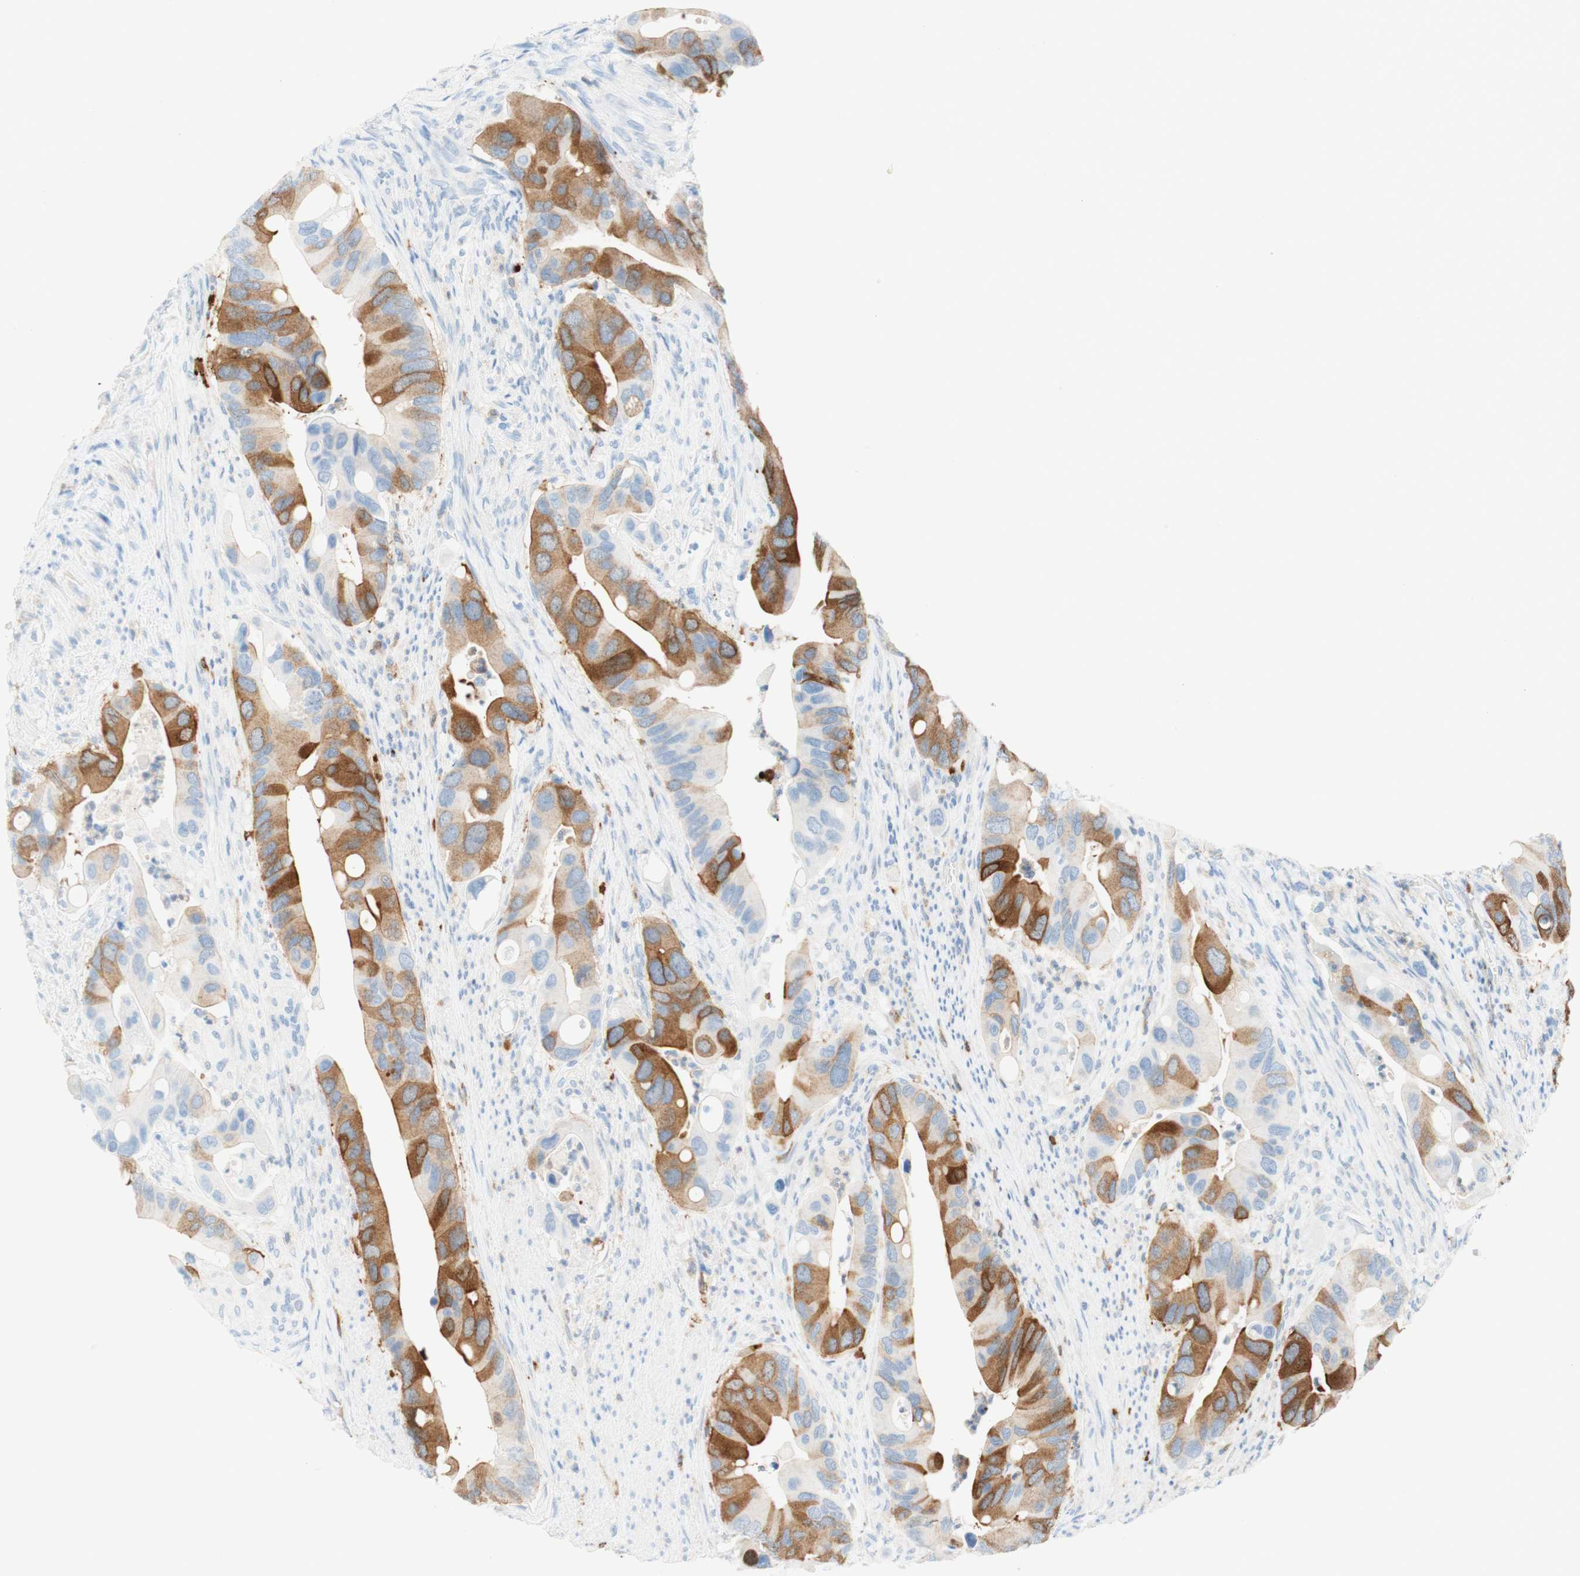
{"staining": {"intensity": "moderate", "quantity": "<25%", "location": "cytoplasmic/membranous"}, "tissue": "colorectal cancer", "cell_type": "Tumor cells", "image_type": "cancer", "snomed": [{"axis": "morphology", "description": "Adenocarcinoma, NOS"}, {"axis": "topography", "description": "Rectum"}], "caption": "Moderate cytoplasmic/membranous protein positivity is identified in approximately <25% of tumor cells in colorectal cancer (adenocarcinoma). Immunohistochemistry (ihc) stains the protein of interest in brown and the nuclei are stained blue.", "gene": "STMN1", "patient": {"sex": "female", "age": 57}}